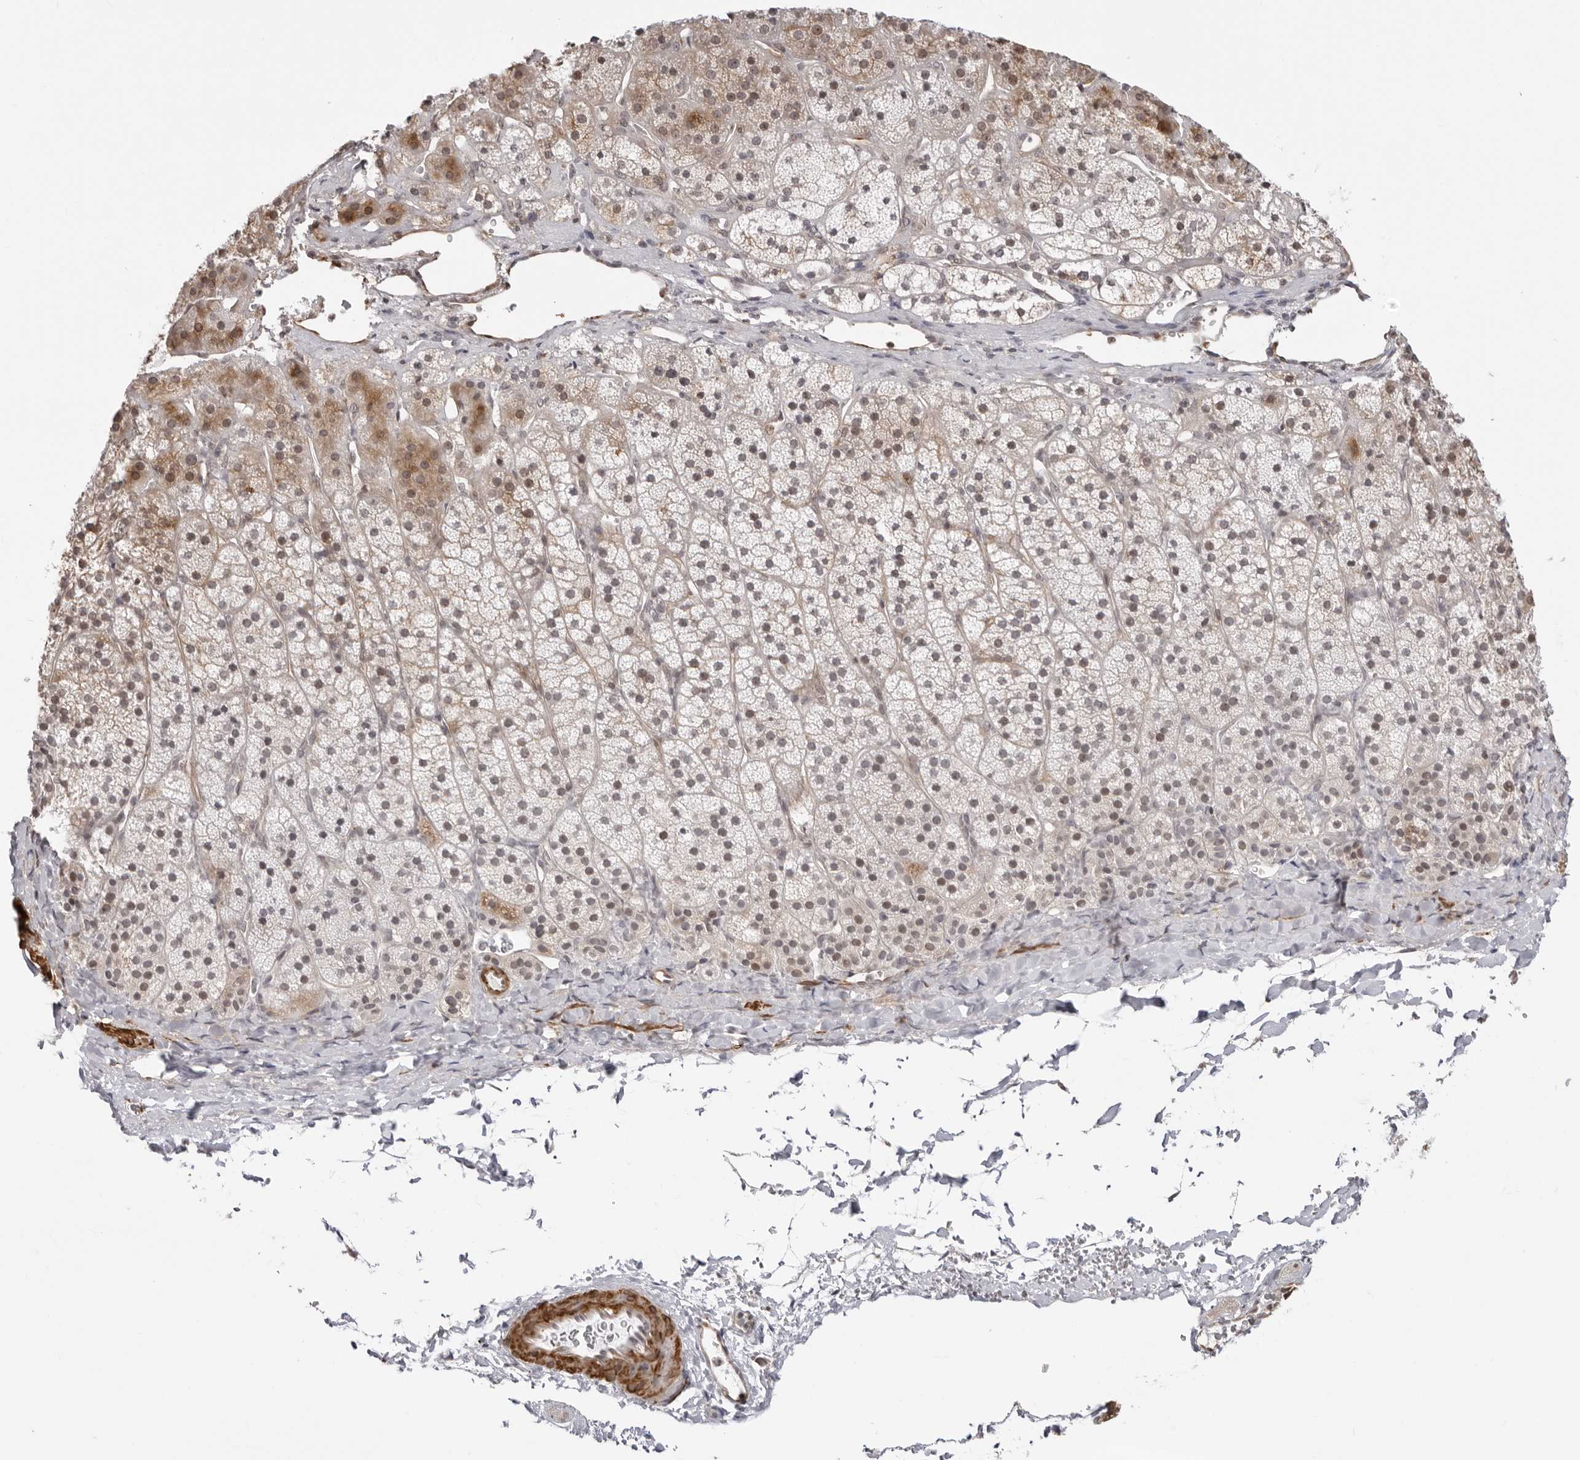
{"staining": {"intensity": "moderate", "quantity": "25%-75%", "location": "cytoplasmic/membranous"}, "tissue": "adrenal gland", "cell_type": "Glandular cells", "image_type": "normal", "snomed": [{"axis": "morphology", "description": "Normal tissue, NOS"}, {"axis": "topography", "description": "Adrenal gland"}], "caption": "Glandular cells demonstrate moderate cytoplasmic/membranous staining in approximately 25%-75% of cells in unremarkable adrenal gland. The protein of interest is stained brown, and the nuclei are stained in blue (DAB IHC with brightfield microscopy, high magnification).", "gene": "UNK", "patient": {"sex": "female", "age": 44}}